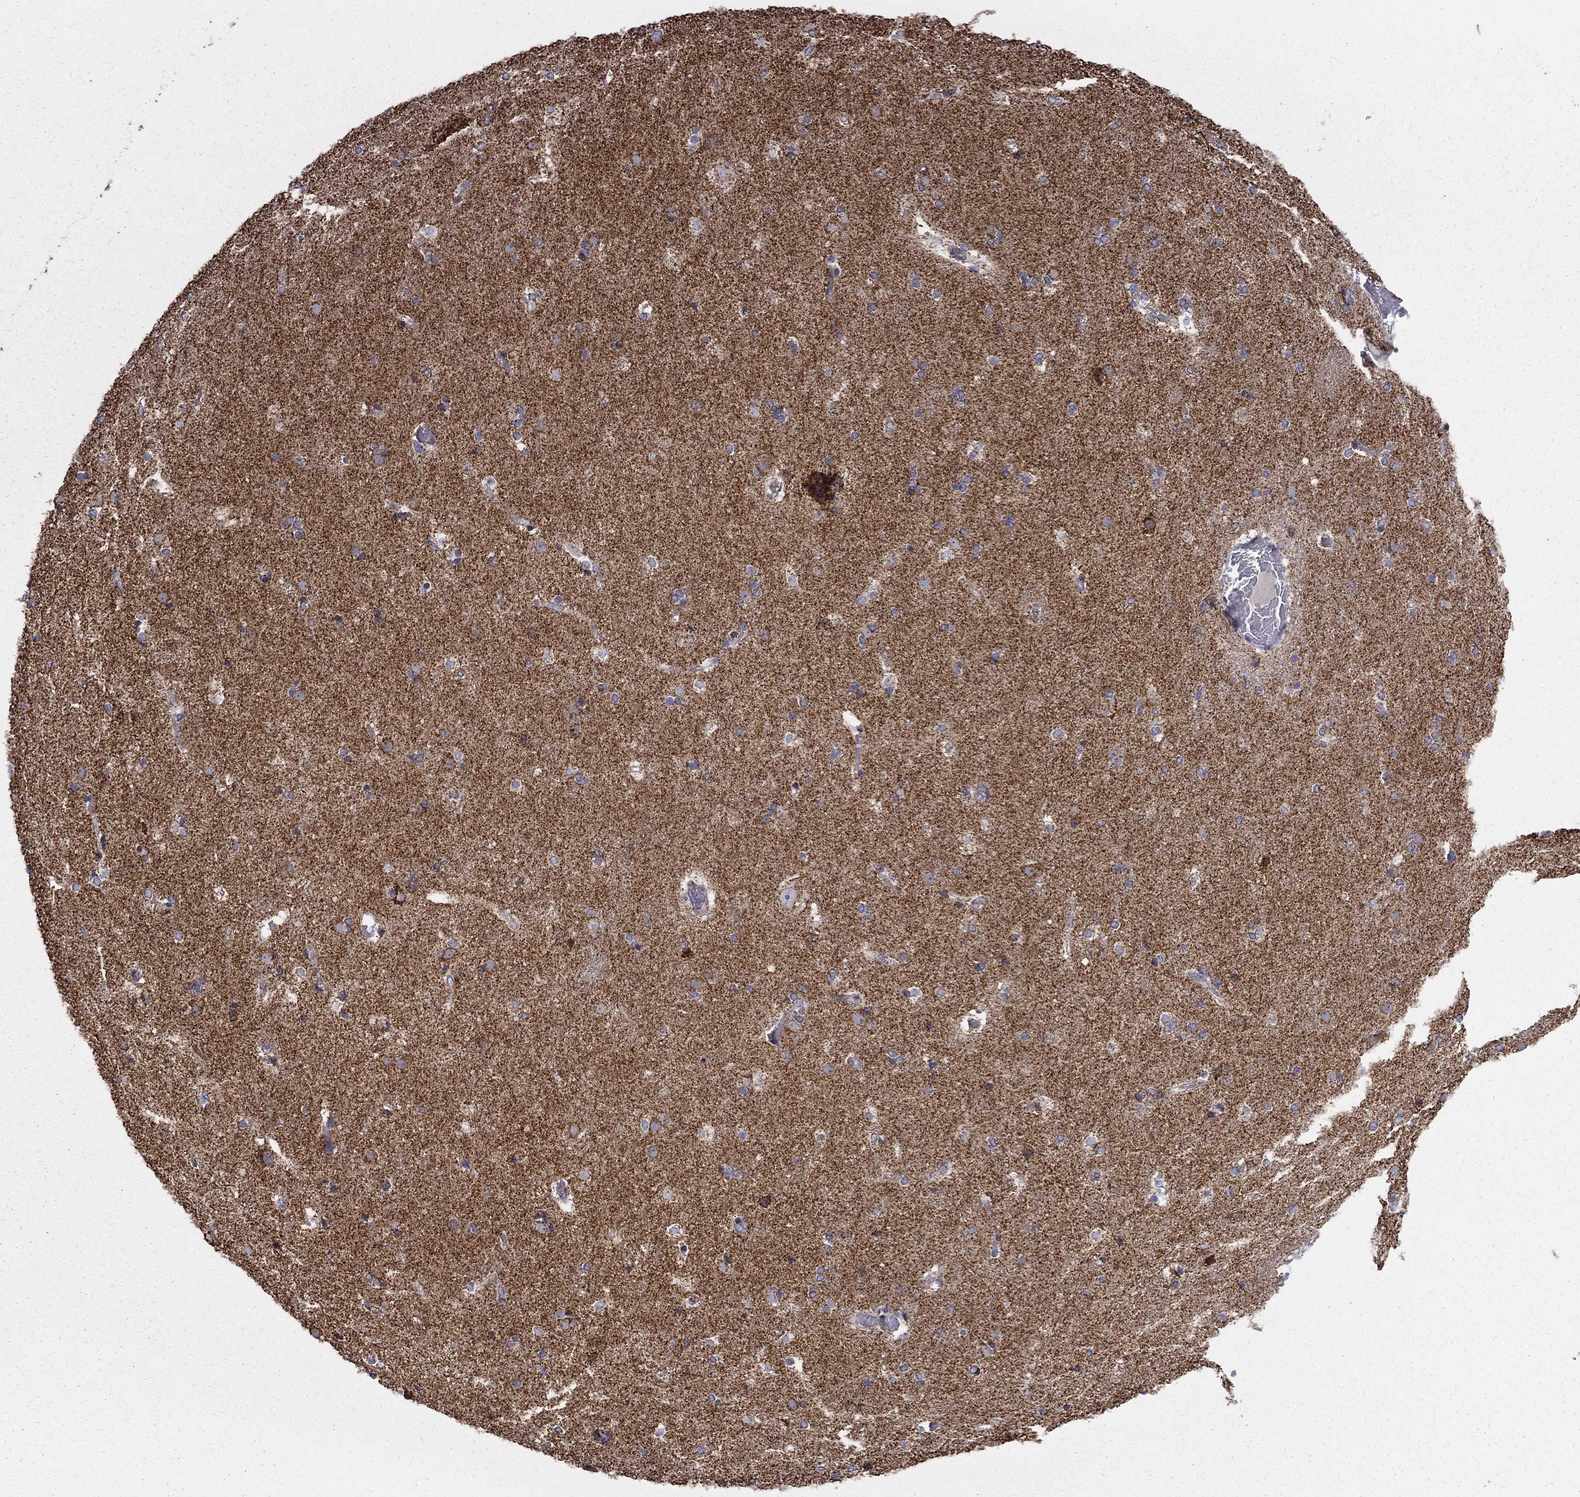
{"staining": {"intensity": "moderate", "quantity": "<25%", "location": "cytoplasmic/membranous"}, "tissue": "caudate", "cell_type": "Glial cells", "image_type": "normal", "snomed": [{"axis": "morphology", "description": "Normal tissue, NOS"}, {"axis": "topography", "description": "Lateral ventricle wall"}], "caption": "This histopathology image shows immunohistochemistry (IHC) staining of benign human caudate, with low moderate cytoplasmic/membranous staining in approximately <25% of glial cells.", "gene": "NDUFV1", "patient": {"sex": "female", "age": 71}}